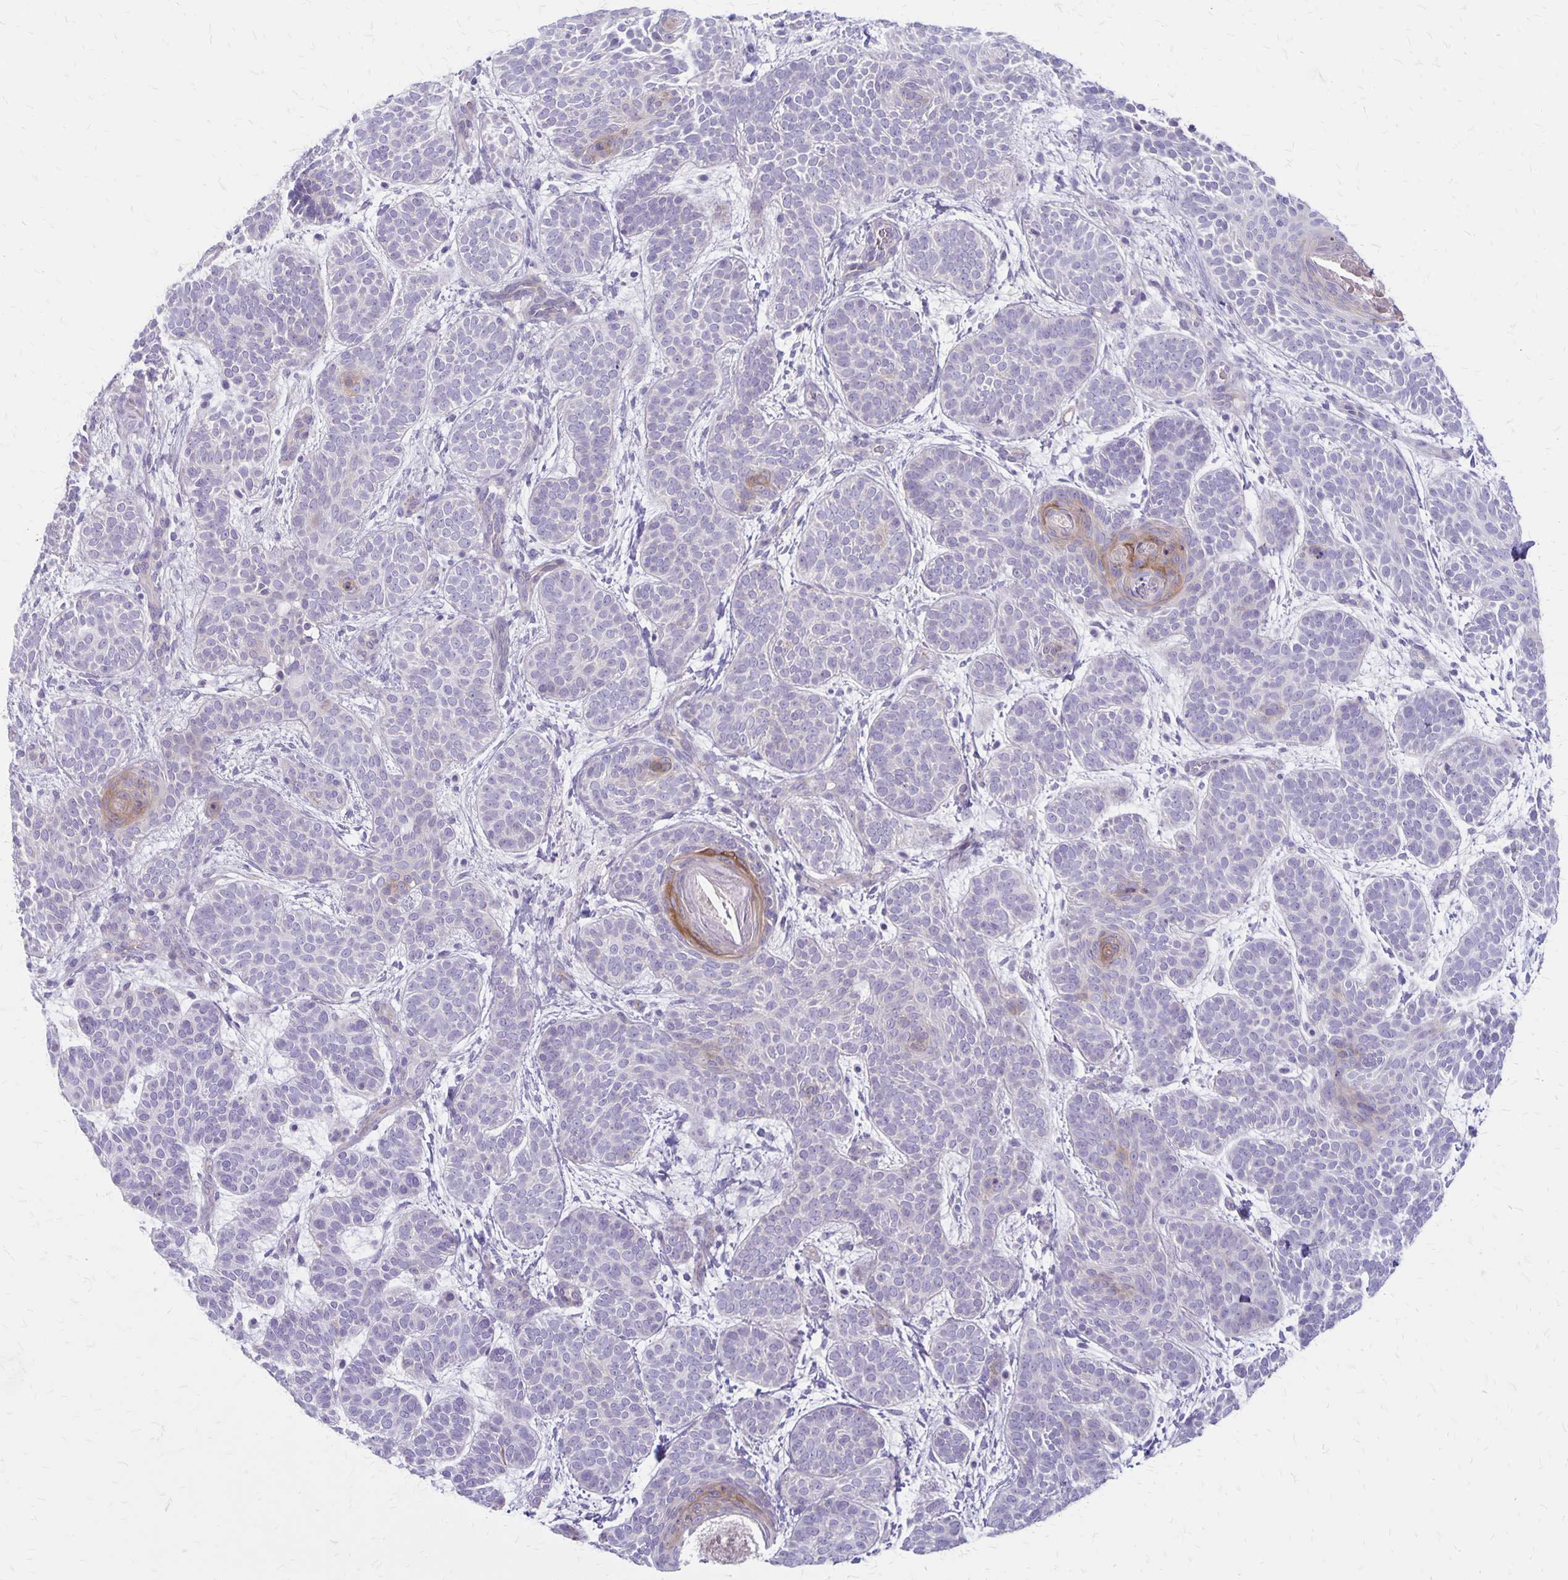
{"staining": {"intensity": "negative", "quantity": "none", "location": "none"}, "tissue": "skin cancer", "cell_type": "Tumor cells", "image_type": "cancer", "snomed": [{"axis": "morphology", "description": "Basal cell carcinoma"}, {"axis": "topography", "description": "Skin"}], "caption": "Immunohistochemical staining of skin cancer (basal cell carcinoma) shows no significant positivity in tumor cells. (Stains: DAB immunohistochemistry (IHC) with hematoxylin counter stain, Microscopy: brightfield microscopy at high magnification).", "gene": "HOMER1", "patient": {"sex": "female", "age": 82}}